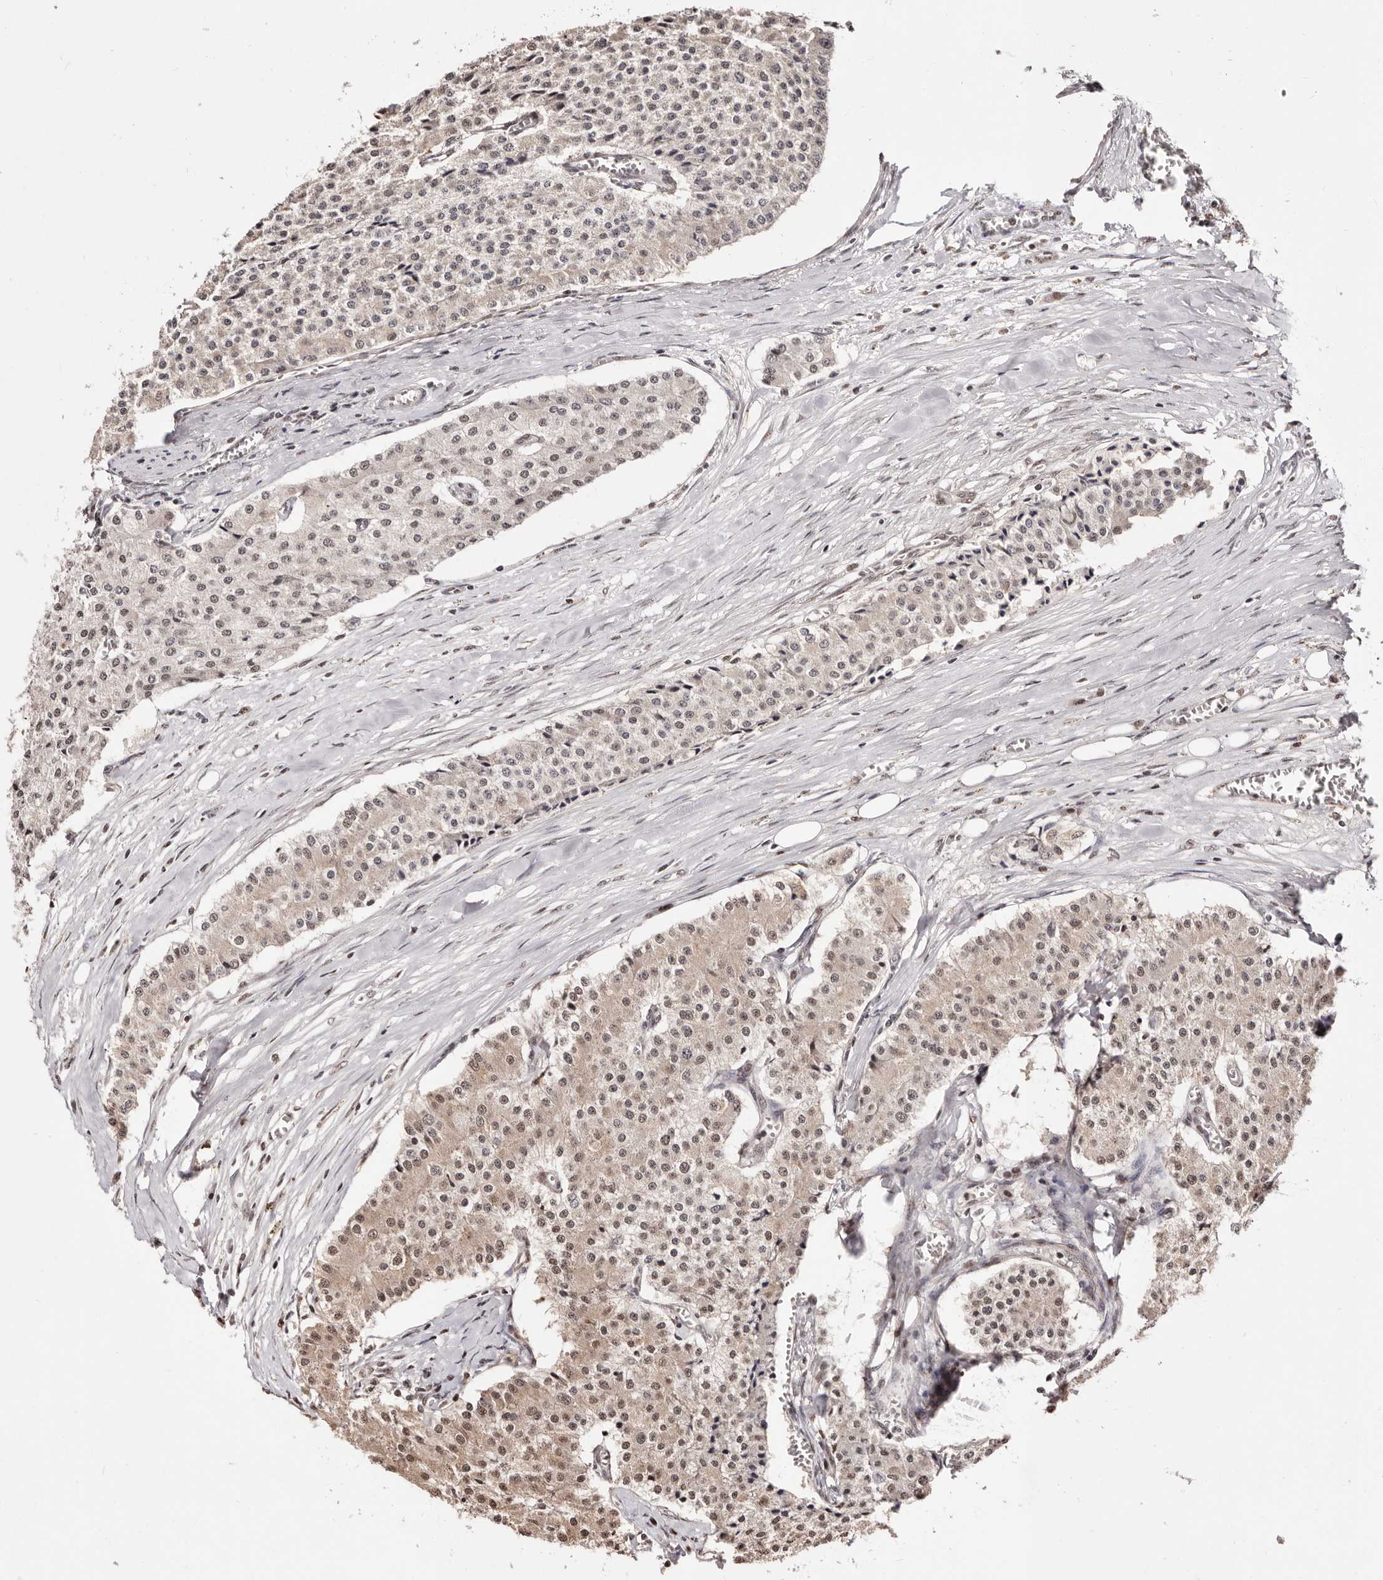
{"staining": {"intensity": "moderate", "quantity": ">75%", "location": "nuclear"}, "tissue": "carcinoid", "cell_type": "Tumor cells", "image_type": "cancer", "snomed": [{"axis": "morphology", "description": "Carcinoid, malignant, NOS"}, {"axis": "topography", "description": "Colon"}], "caption": "Immunohistochemical staining of human carcinoid demonstrates moderate nuclear protein staining in about >75% of tumor cells.", "gene": "BICRAL", "patient": {"sex": "female", "age": 52}}